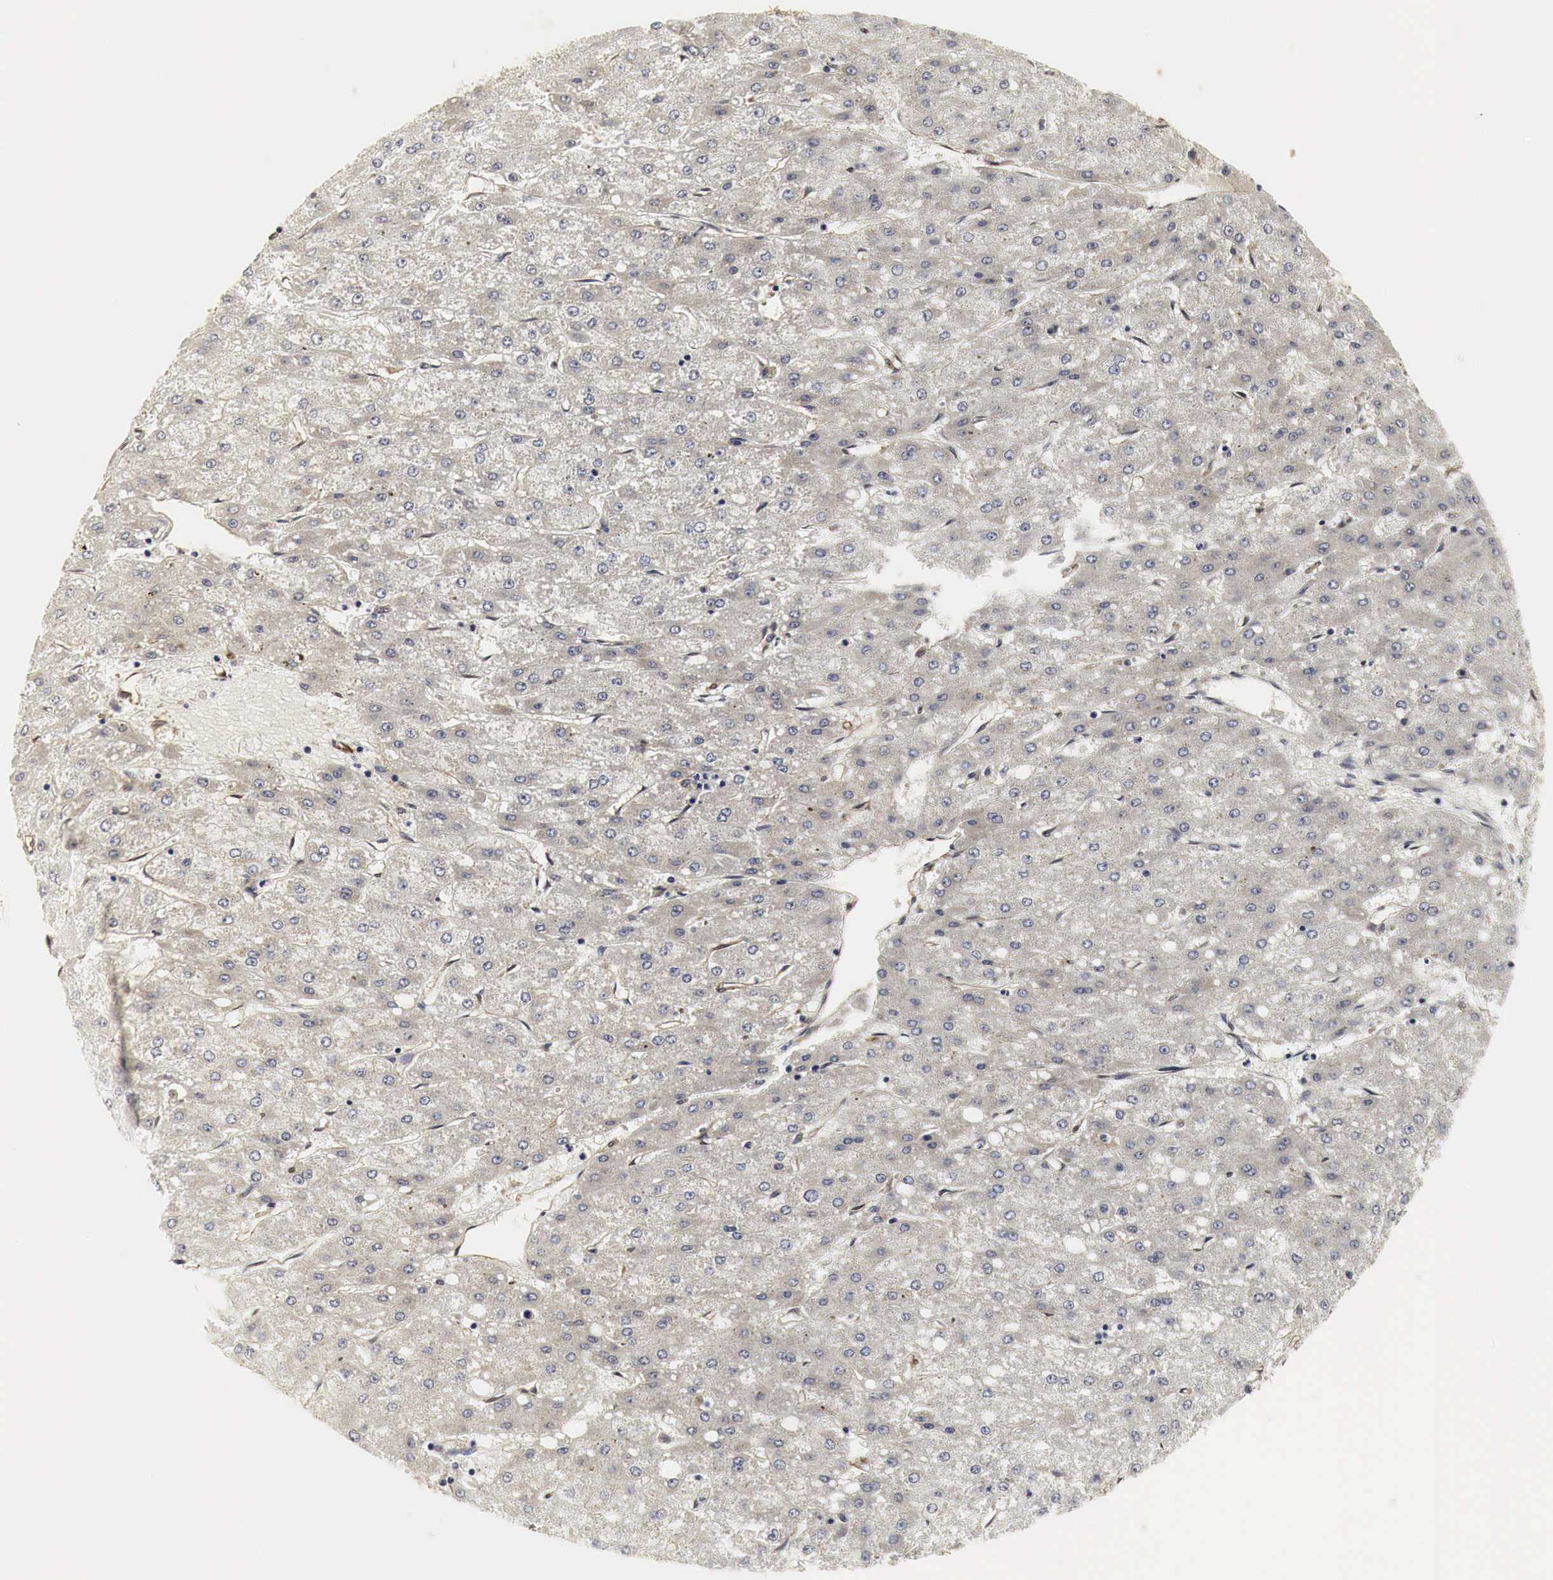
{"staining": {"intensity": "negative", "quantity": "none", "location": "none"}, "tissue": "liver cancer", "cell_type": "Tumor cells", "image_type": "cancer", "snomed": [{"axis": "morphology", "description": "Carcinoma, Hepatocellular, NOS"}, {"axis": "topography", "description": "Liver"}], "caption": "This is an IHC photomicrograph of human liver cancer (hepatocellular carcinoma). There is no staining in tumor cells.", "gene": "SPIN1", "patient": {"sex": "female", "age": 52}}